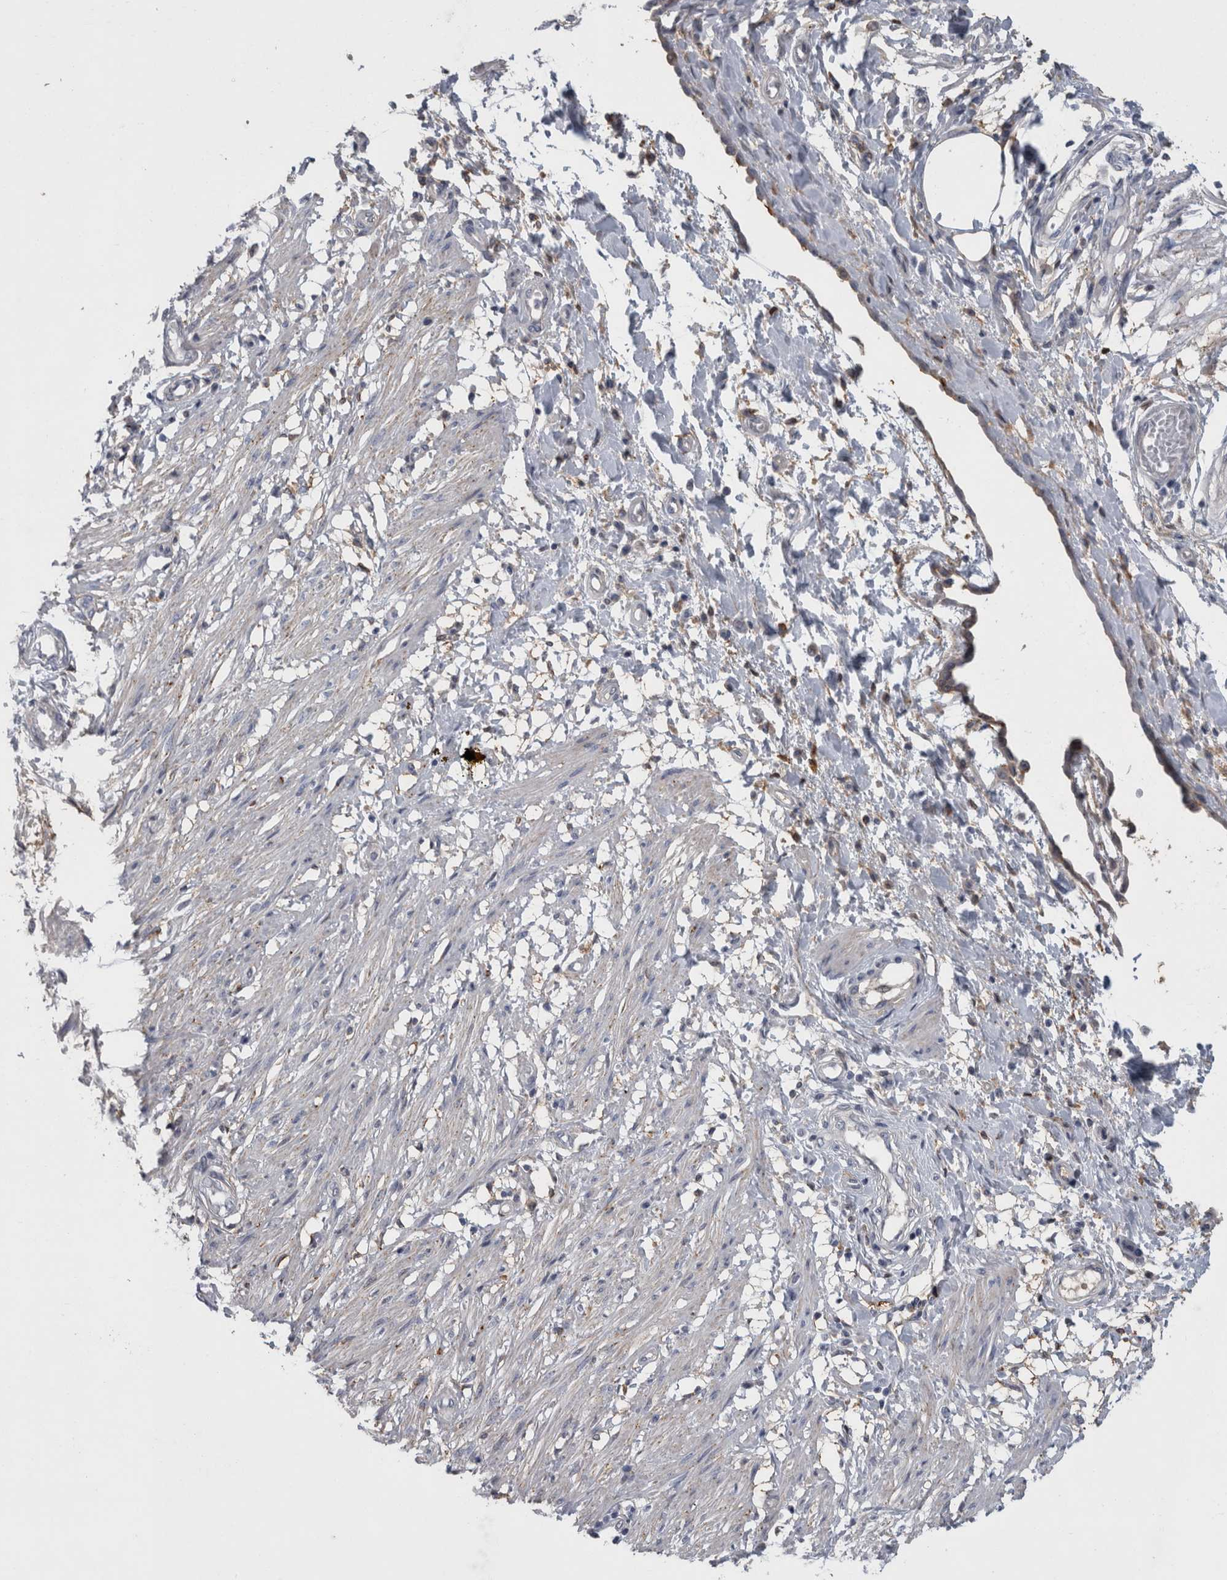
{"staining": {"intensity": "negative", "quantity": "none", "location": "none"}, "tissue": "smooth muscle", "cell_type": "Smooth muscle cells", "image_type": "normal", "snomed": [{"axis": "morphology", "description": "Normal tissue, NOS"}, {"axis": "morphology", "description": "Adenocarcinoma, NOS"}, {"axis": "topography", "description": "Smooth muscle"}, {"axis": "topography", "description": "Colon"}], "caption": "Immunohistochemistry (IHC) histopathology image of unremarkable smooth muscle: human smooth muscle stained with DAB (3,3'-diaminobenzidine) displays no significant protein staining in smooth muscle cells.", "gene": "DNAJC24", "patient": {"sex": "male", "age": 14}}